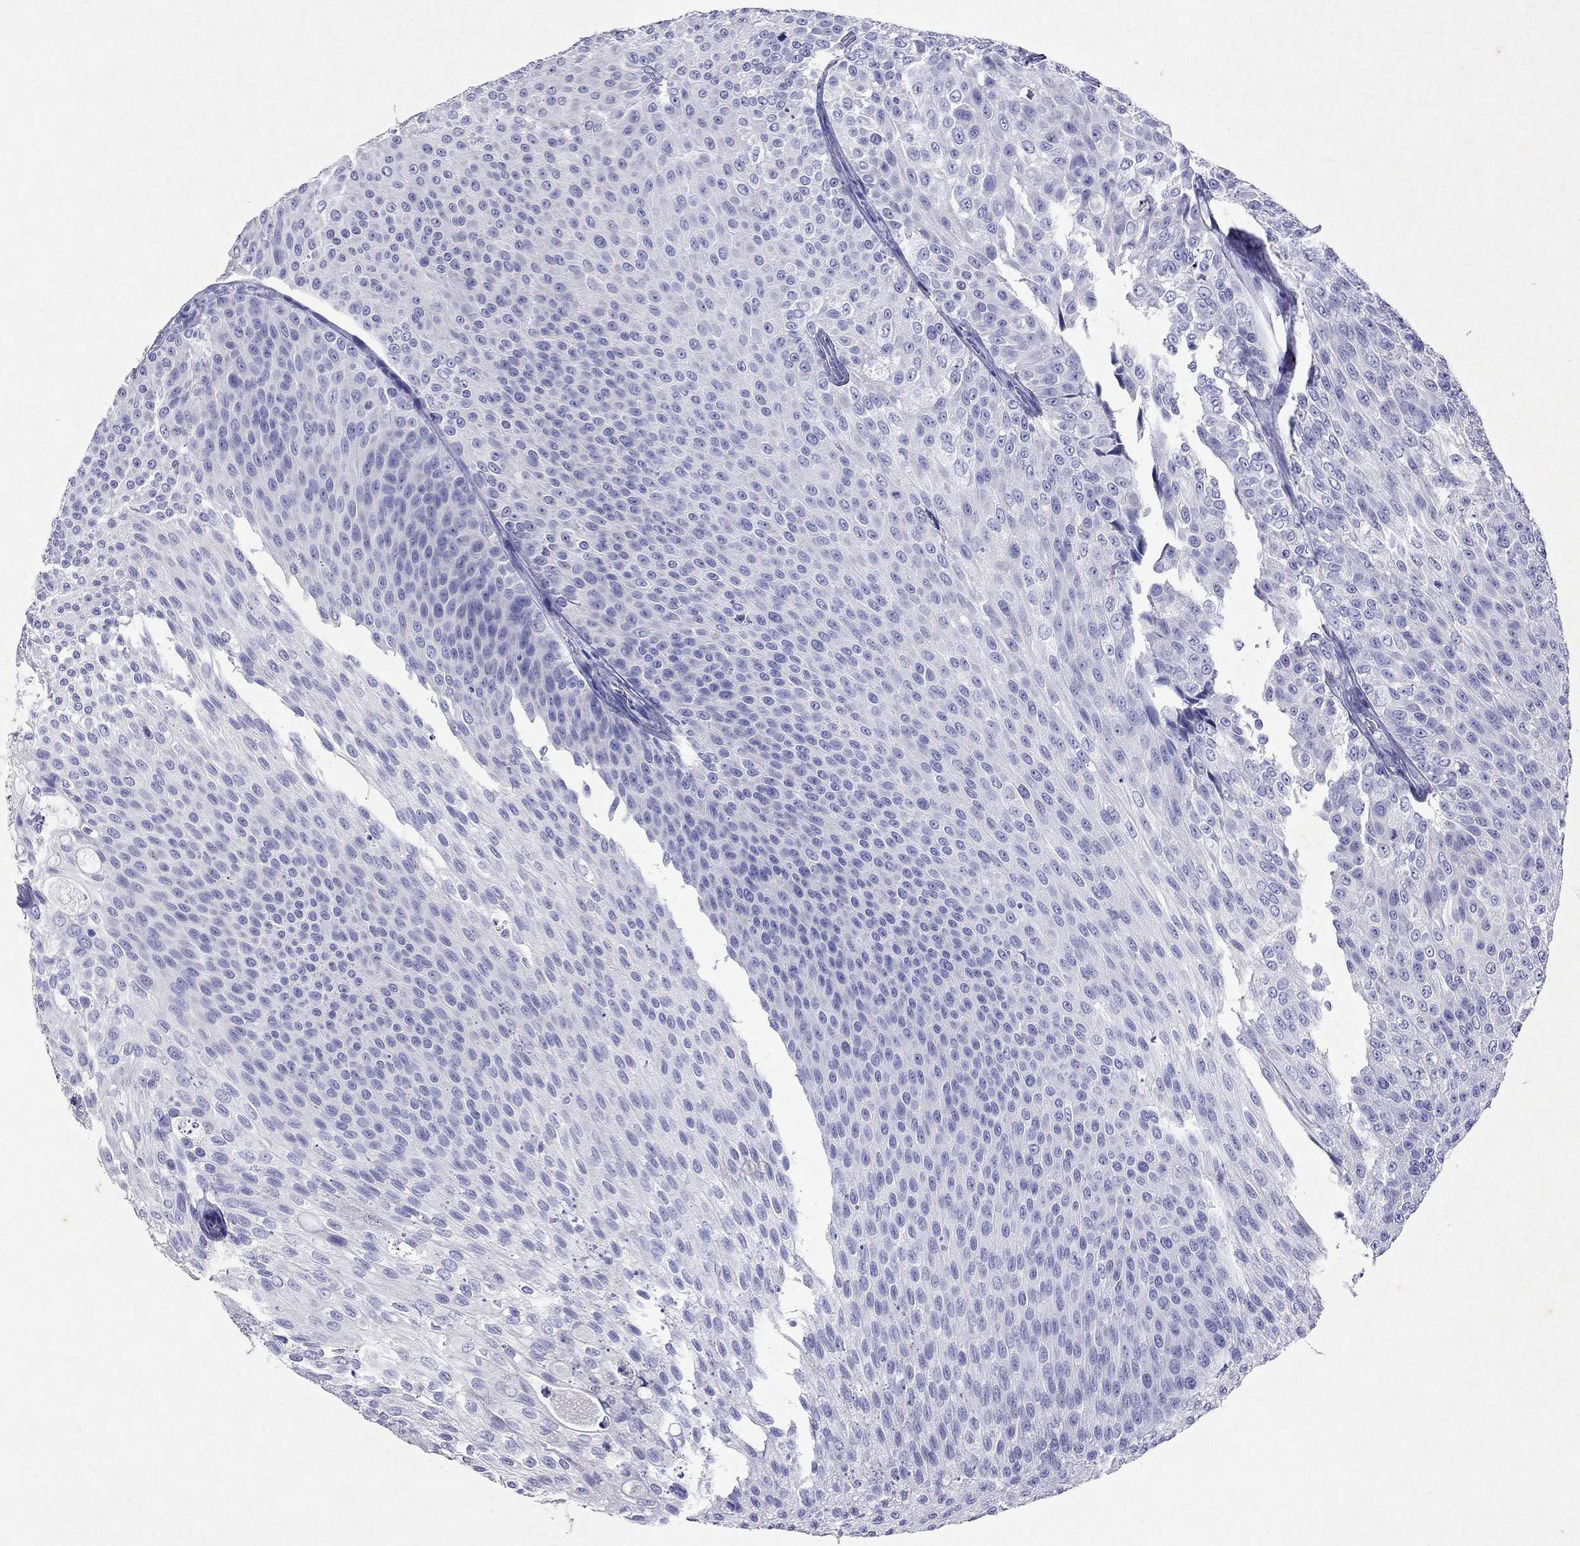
{"staining": {"intensity": "negative", "quantity": "none", "location": "none"}, "tissue": "urothelial cancer", "cell_type": "Tumor cells", "image_type": "cancer", "snomed": [{"axis": "morphology", "description": "Urothelial carcinoma, Low grade"}, {"axis": "topography", "description": "Ureter, NOS"}, {"axis": "topography", "description": "Urinary bladder"}], "caption": "The photomicrograph shows no significant expression in tumor cells of low-grade urothelial carcinoma.", "gene": "ARMC12", "patient": {"sex": "male", "age": 78}}